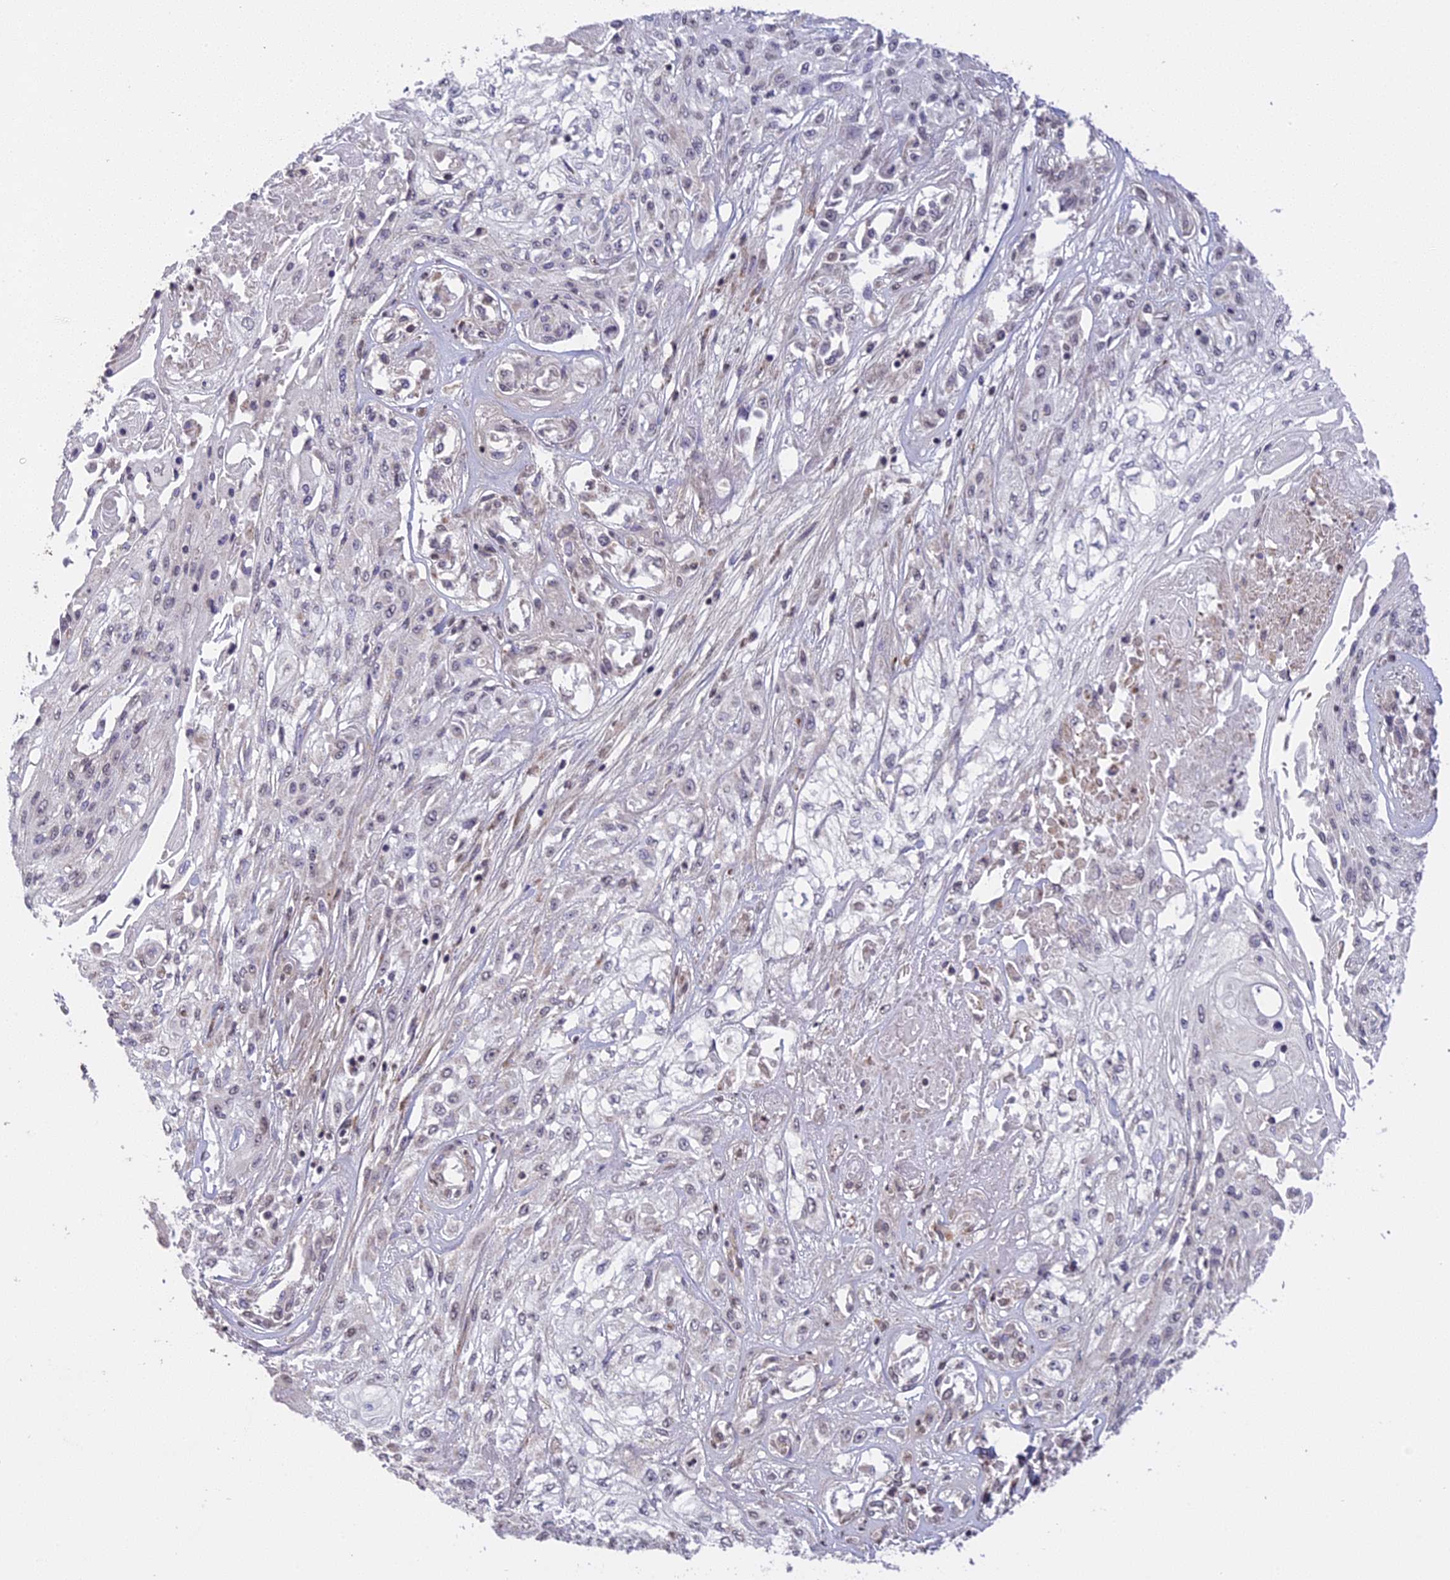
{"staining": {"intensity": "negative", "quantity": "none", "location": "none"}, "tissue": "skin cancer", "cell_type": "Tumor cells", "image_type": "cancer", "snomed": [{"axis": "morphology", "description": "Squamous cell carcinoma, NOS"}, {"axis": "morphology", "description": "Squamous cell carcinoma, metastatic, NOS"}, {"axis": "topography", "description": "Skin"}, {"axis": "topography", "description": "Lymph node"}], "caption": "Immunohistochemistry (IHC) image of neoplastic tissue: skin cancer stained with DAB (3,3'-diaminobenzidine) exhibits no significant protein positivity in tumor cells.", "gene": "ERG28", "patient": {"sex": "male", "age": 75}}